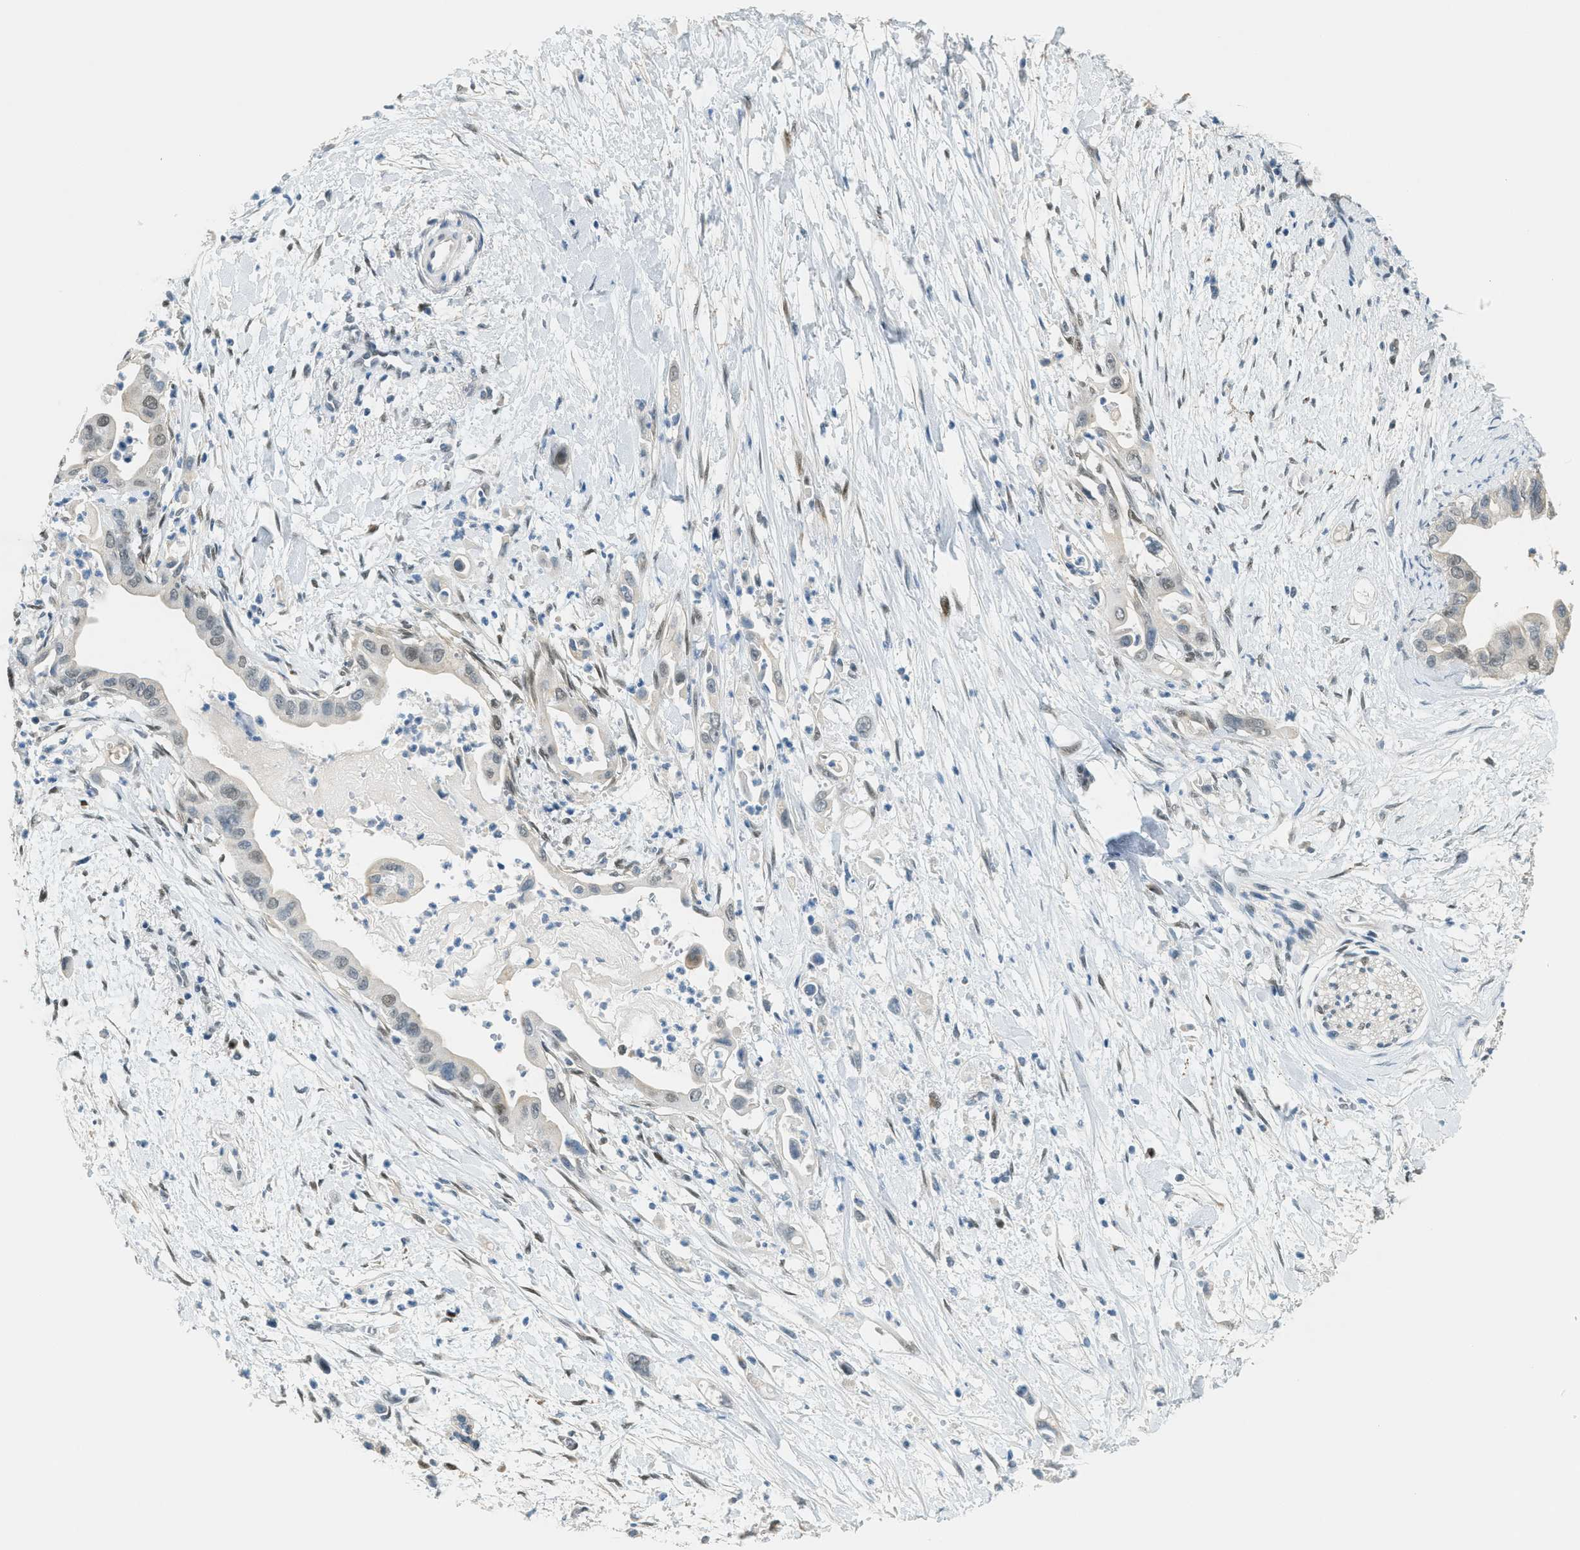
{"staining": {"intensity": "negative", "quantity": "none", "location": "none"}, "tissue": "pancreatic cancer", "cell_type": "Tumor cells", "image_type": "cancer", "snomed": [{"axis": "morphology", "description": "Adenocarcinoma, NOS"}, {"axis": "topography", "description": "Pancreas"}], "caption": "Pancreatic adenocarcinoma stained for a protein using IHC reveals no expression tumor cells.", "gene": "TCF3", "patient": {"sex": "male", "age": 55}}